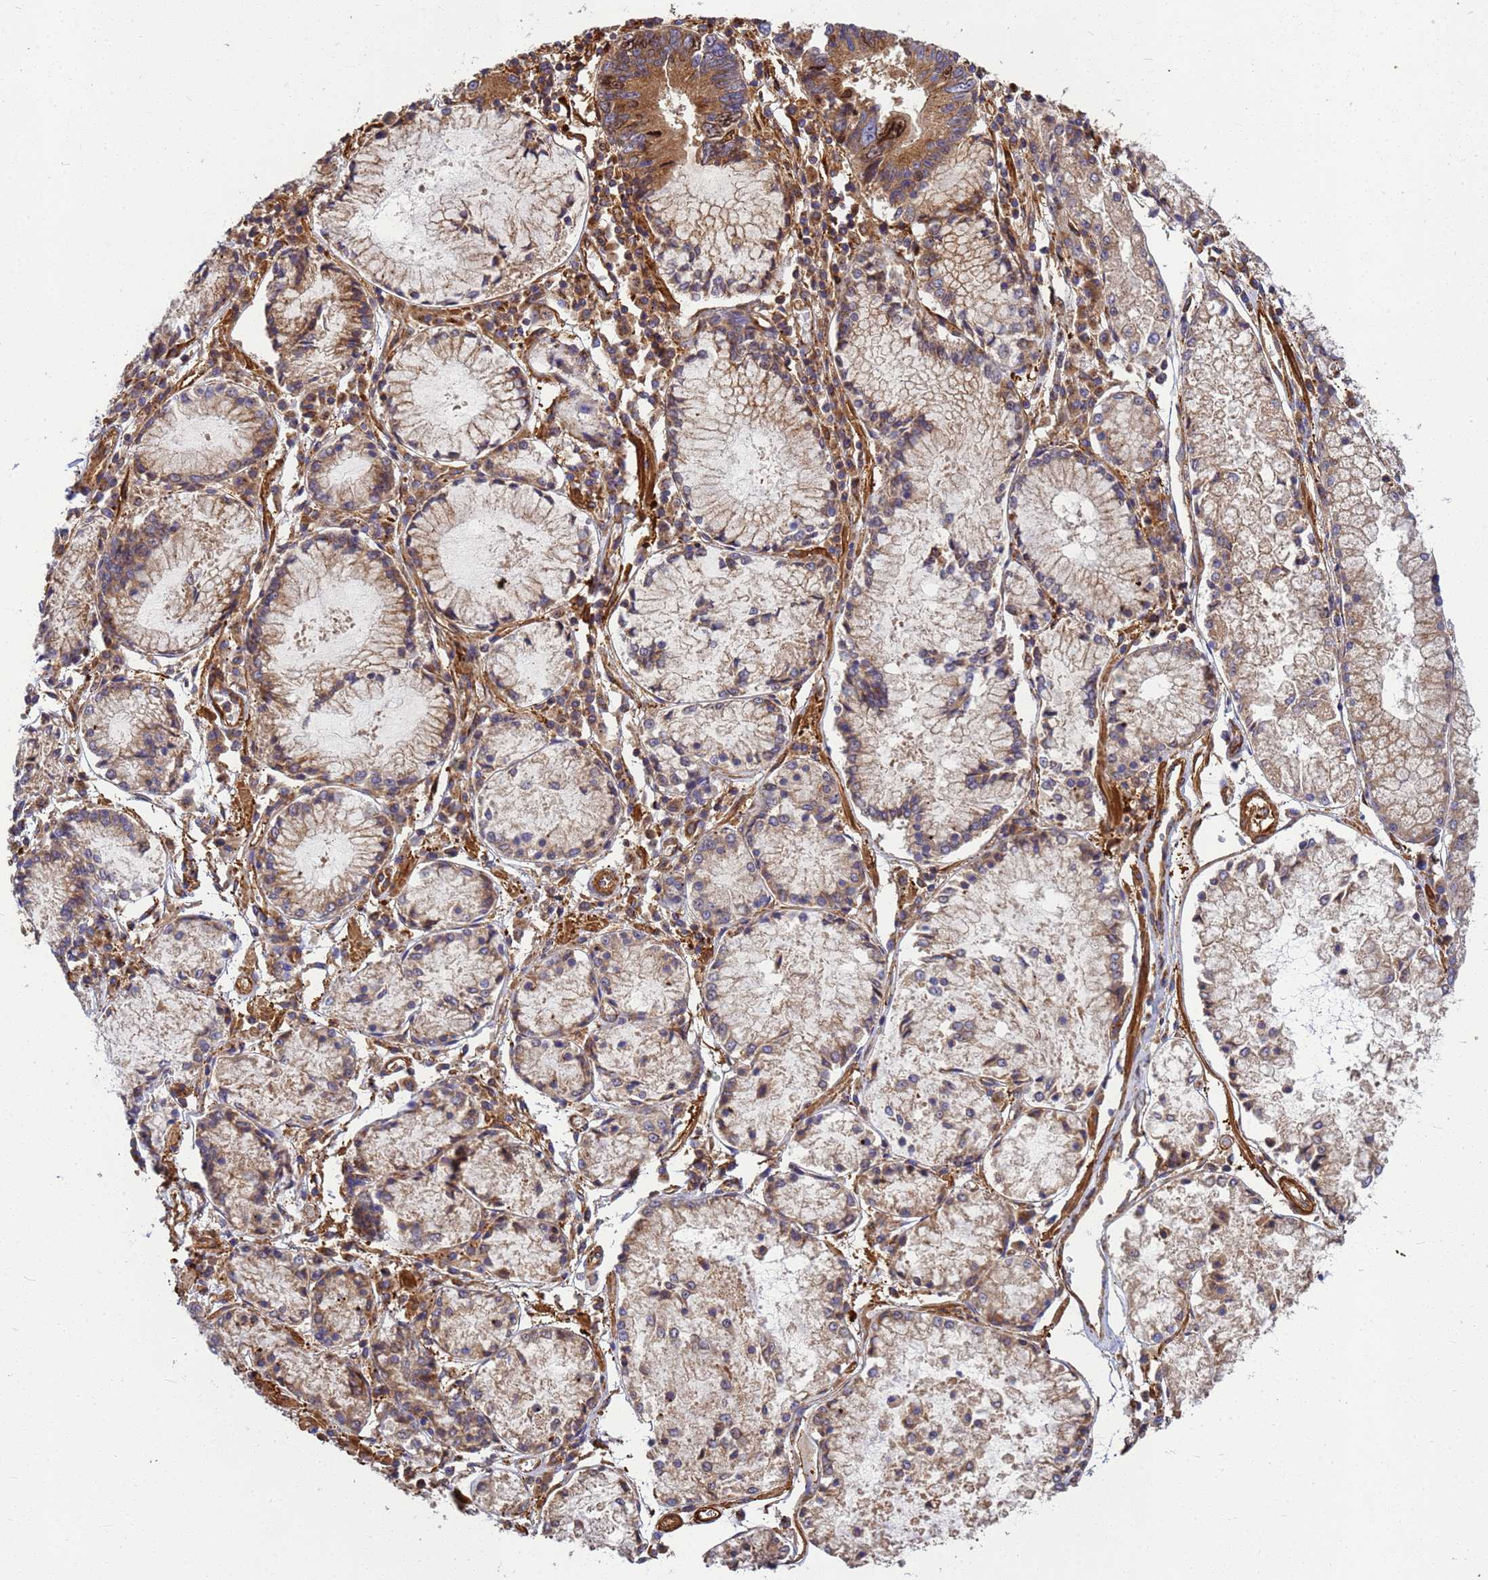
{"staining": {"intensity": "moderate", "quantity": "25%-75%", "location": "cytoplasmic/membranous"}, "tissue": "stomach cancer", "cell_type": "Tumor cells", "image_type": "cancer", "snomed": [{"axis": "morphology", "description": "Adenocarcinoma, NOS"}, {"axis": "topography", "description": "Stomach"}], "caption": "About 25%-75% of tumor cells in stomach cancer reveal moderate cytoplasmic/membranous protein staining as visualized by brown immunohistochemical staining.", "gene": "C2CD5", "patient": {"sex": "male", "age": 59}}